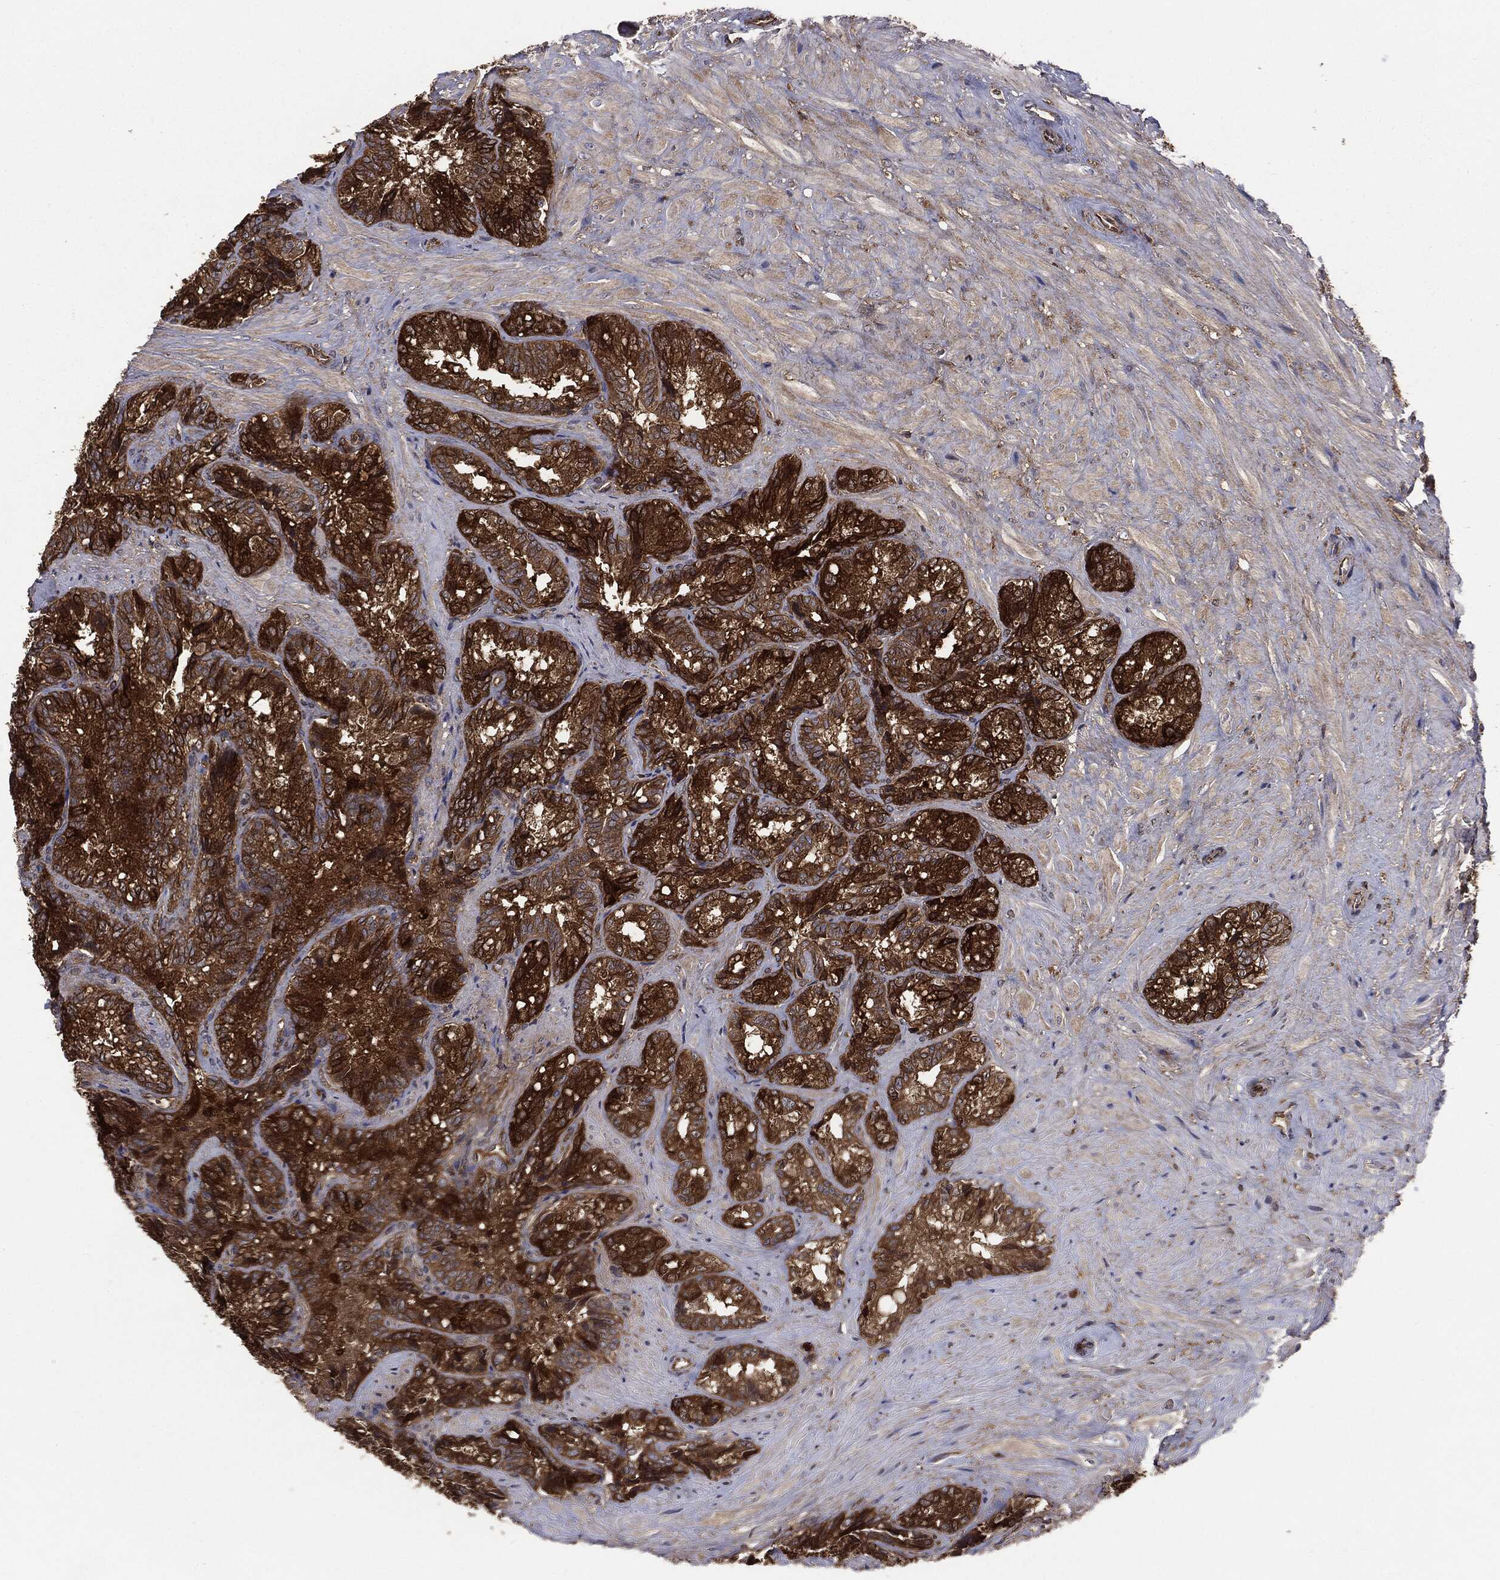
{"staining": {"intensity": "strong", "quantity": ">75%", "location": "cytoplasmic/membranous"}, "tissue": "seminal vesicle", "cell_type": "Glandular cells", "image_type": "normal", "snomed": [{"axis": "morphology", "description": "Normal tissue, NOS"}, {"axis": "topography", "description": "Seminal veicle"}], "caption": "Human seminal vesicle stained with a protein marker exhibits strong staining in glandular cells.", "gene": "NME1", "patient": {"sex": "male", "age": 68}}